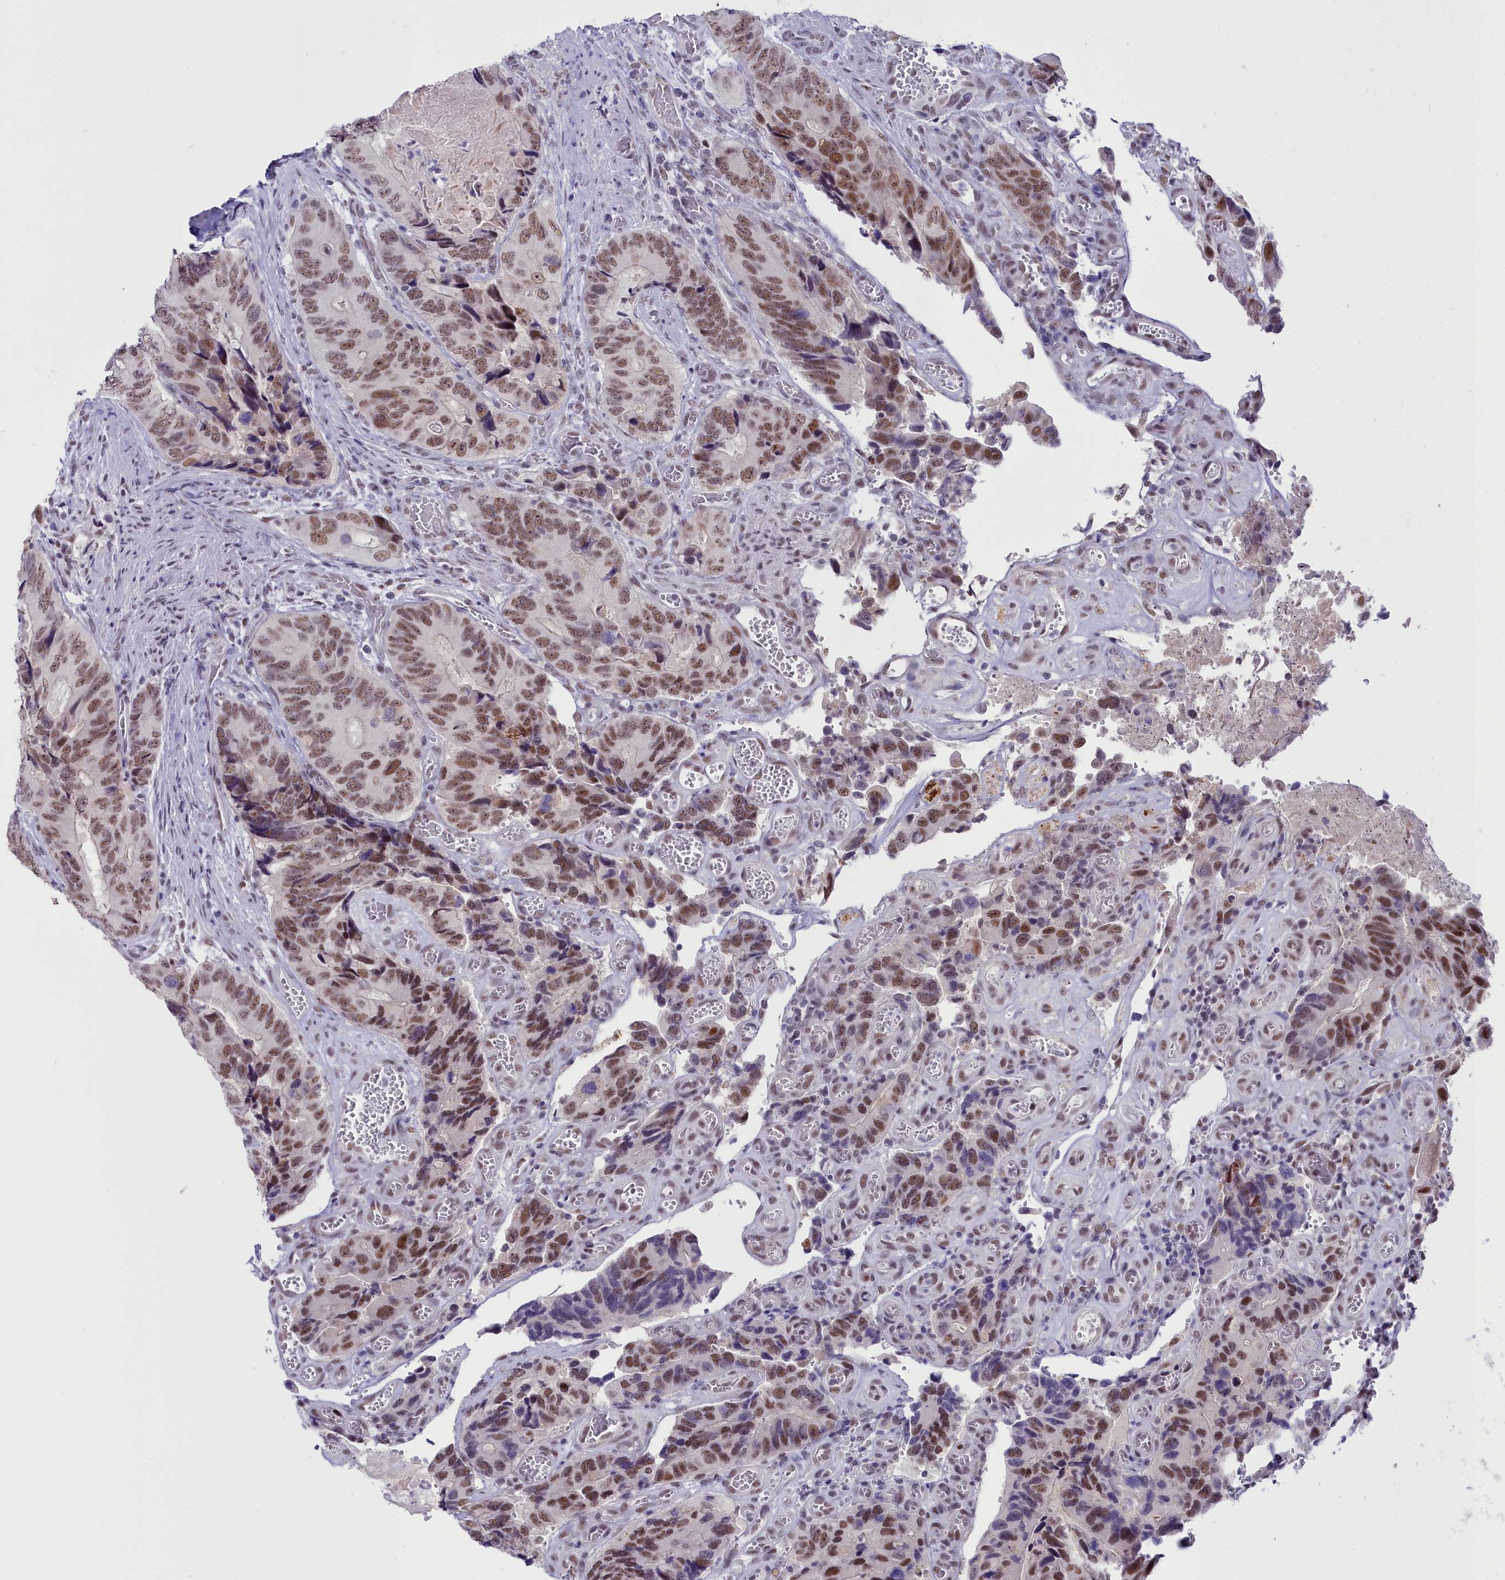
{"staining": {"intensity": "moderate", "quantity": ">75%", "location": "nuclear"}, "tissue": "colorectal cancer", "cell_type": "Tumor cells", "image_type": "cancer", "snomed": [{"axis": "morphology", "description": "Adenocarcinoma, NOS"}, {"axis": "topography", "description": "Colon"}], "caption": "Immunohistochemistry histopathology image of neoplastic tissue: human adenocarcinoma (colorectal) stained using IHC demonstrates medium levels of moderate protein expression localized specifically in the nuclear of tumor cells, appearing as a nuclear brown color.", "gene": "RBM12", "patient": {"sex": "male", "age": 84}}